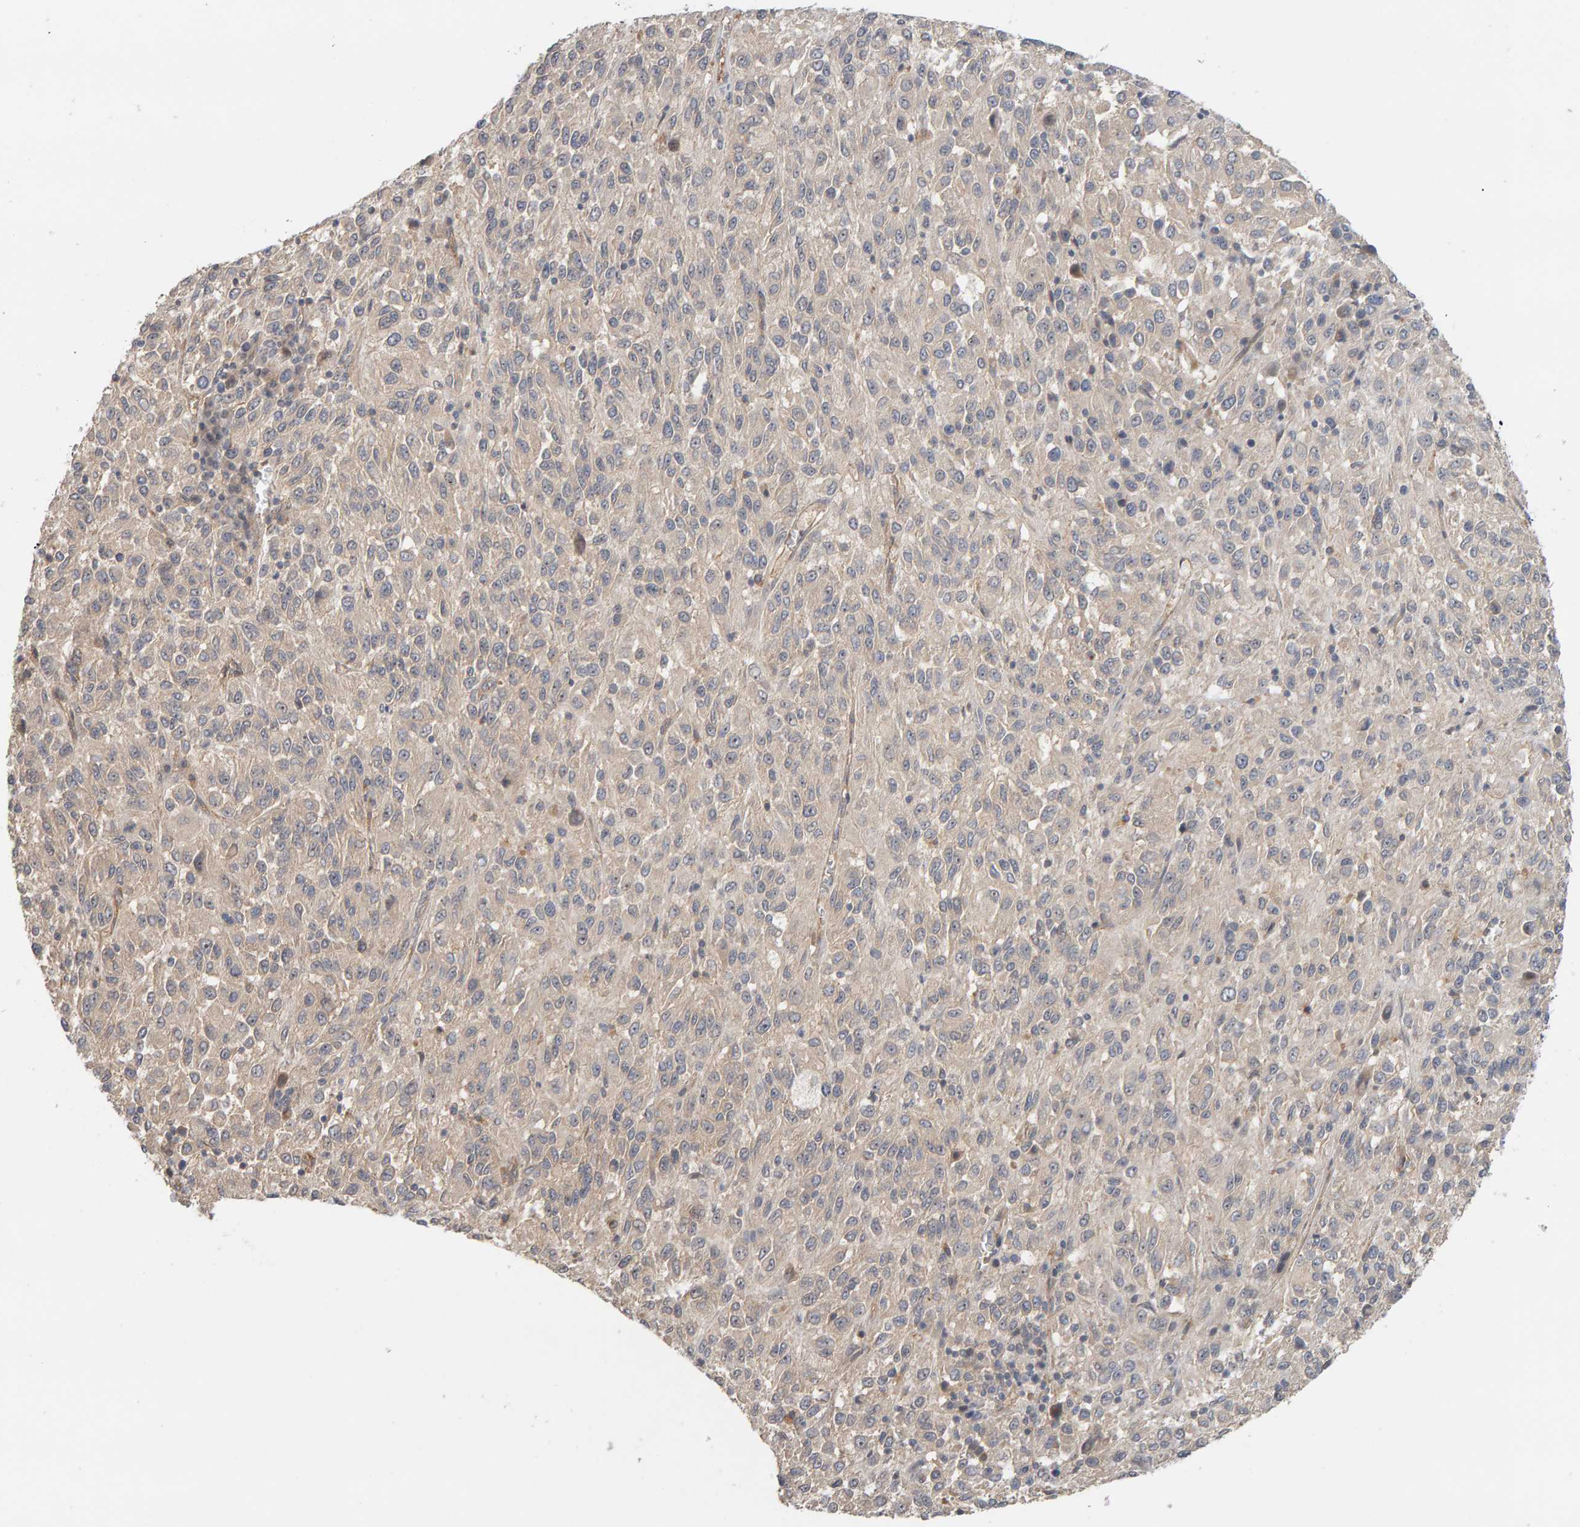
{"staining": {"intensity": "weak", "quantity": "25%-75%", "location": "cytoplasmic/membranous"}, "tissue": "melanoma", "cell_type": "Tumor cells", "image_type": "cancer", "snomed": [{"axis": "morphology", "description": "Malignant melanoma, Metastatic site"}, {"axis": "topography", "description": "Lung"}], "caption": "Malignant melanoma (metastatic site) was stained to show a protein in brown. There is low levels of weak cytoplasmic/membranous expression in about 25%-75% of tumor cells.", "gene": "PPP1R16A", "patient": {"sex": "male", "age": 64}}